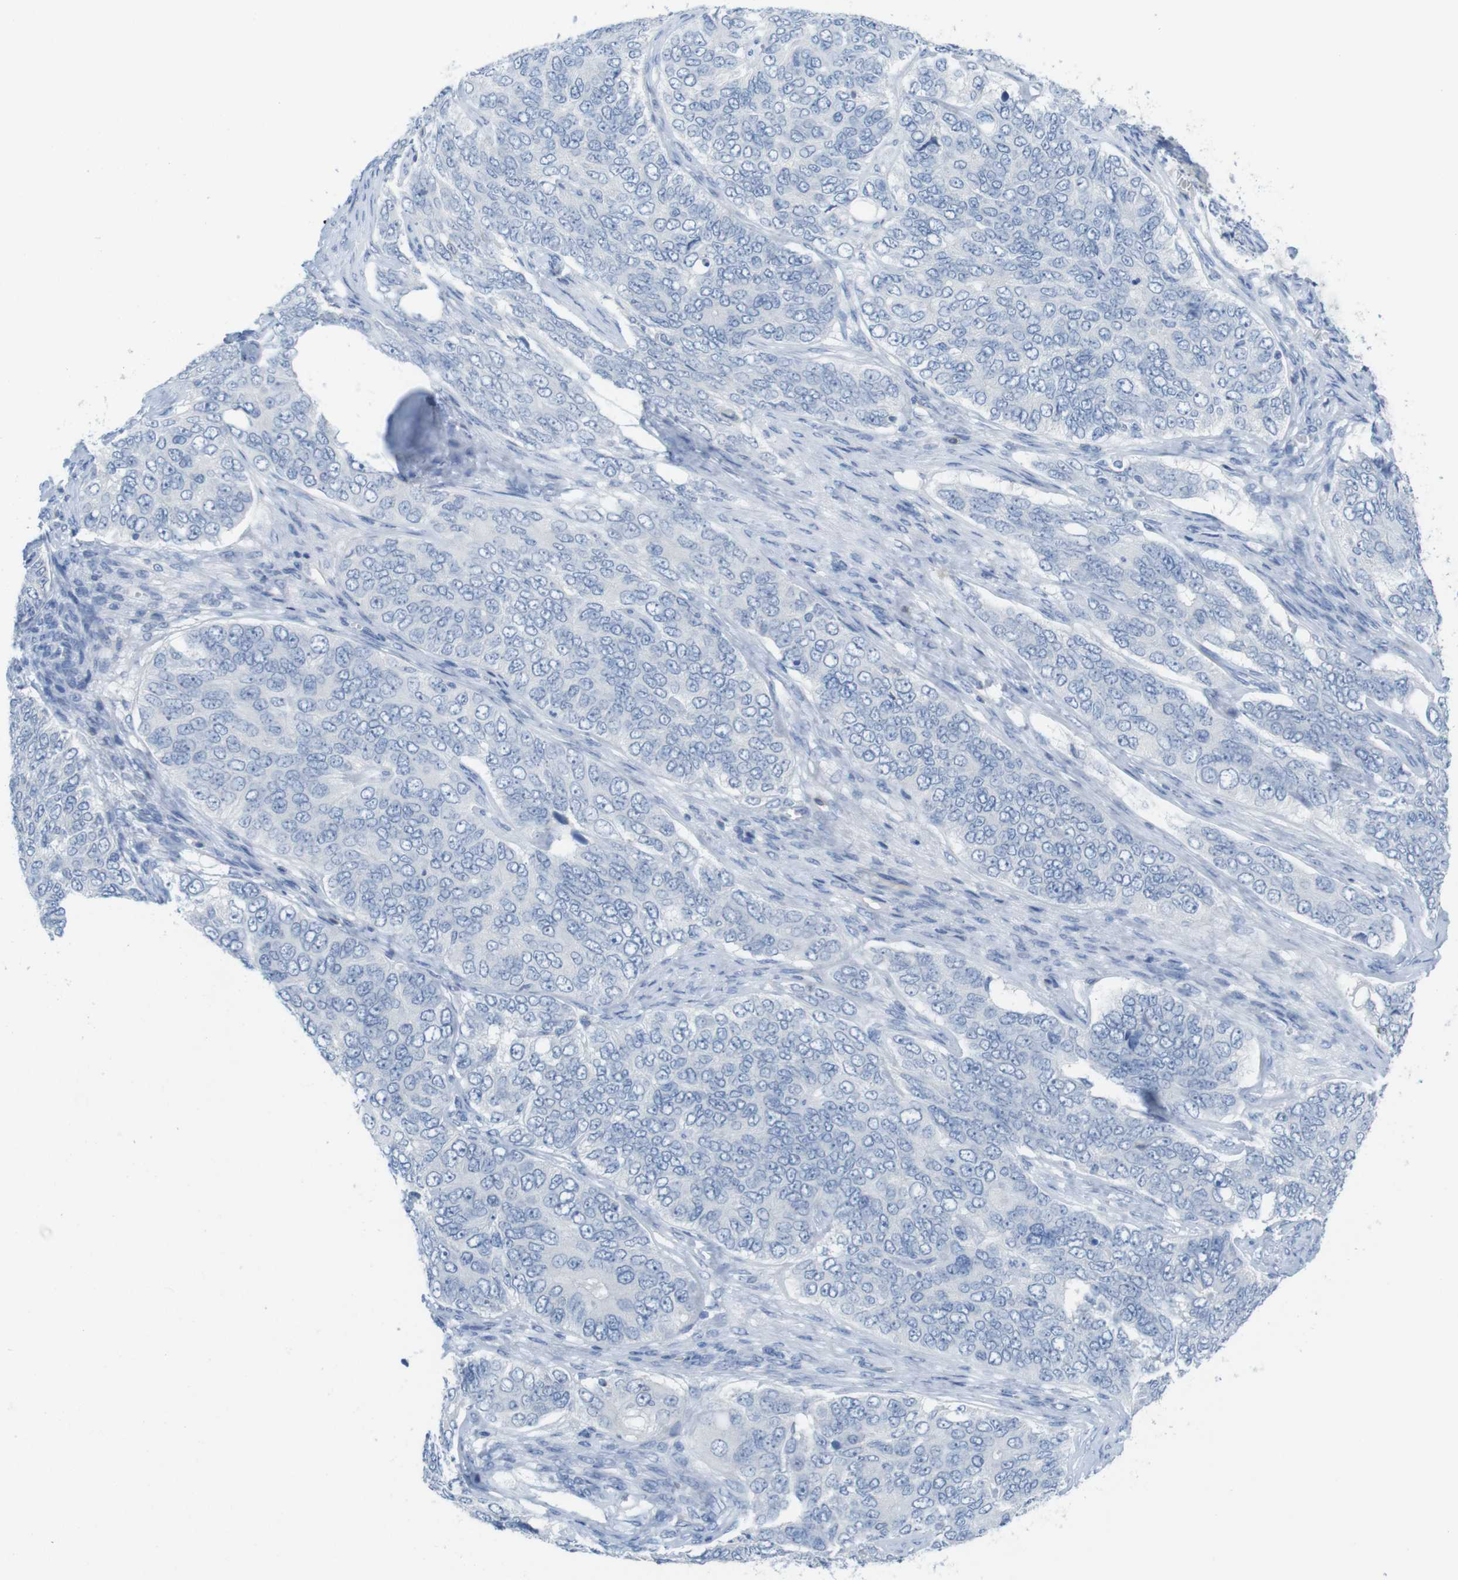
{"staining": {"intensity": "negative", "quantity": "none", "location": "none"}, "tissue": "ovarian cancer", "cell_type": "Tumor cells", "image_type": "cancer", "snomed": [{"axis": "morphology", "description": "Carcinoma, endometroid"}, {"axis": "topography", "description": "Ovary"}], "caption": "Tumor cells are negative for brown protein staining in ovarian cancer (endometroid carcinoma). (DAB immunohistochemistry (IHC) with hematoxylin counter stain).", "gene": "CD5", "patient": {"sex": "female", "age": 51}}